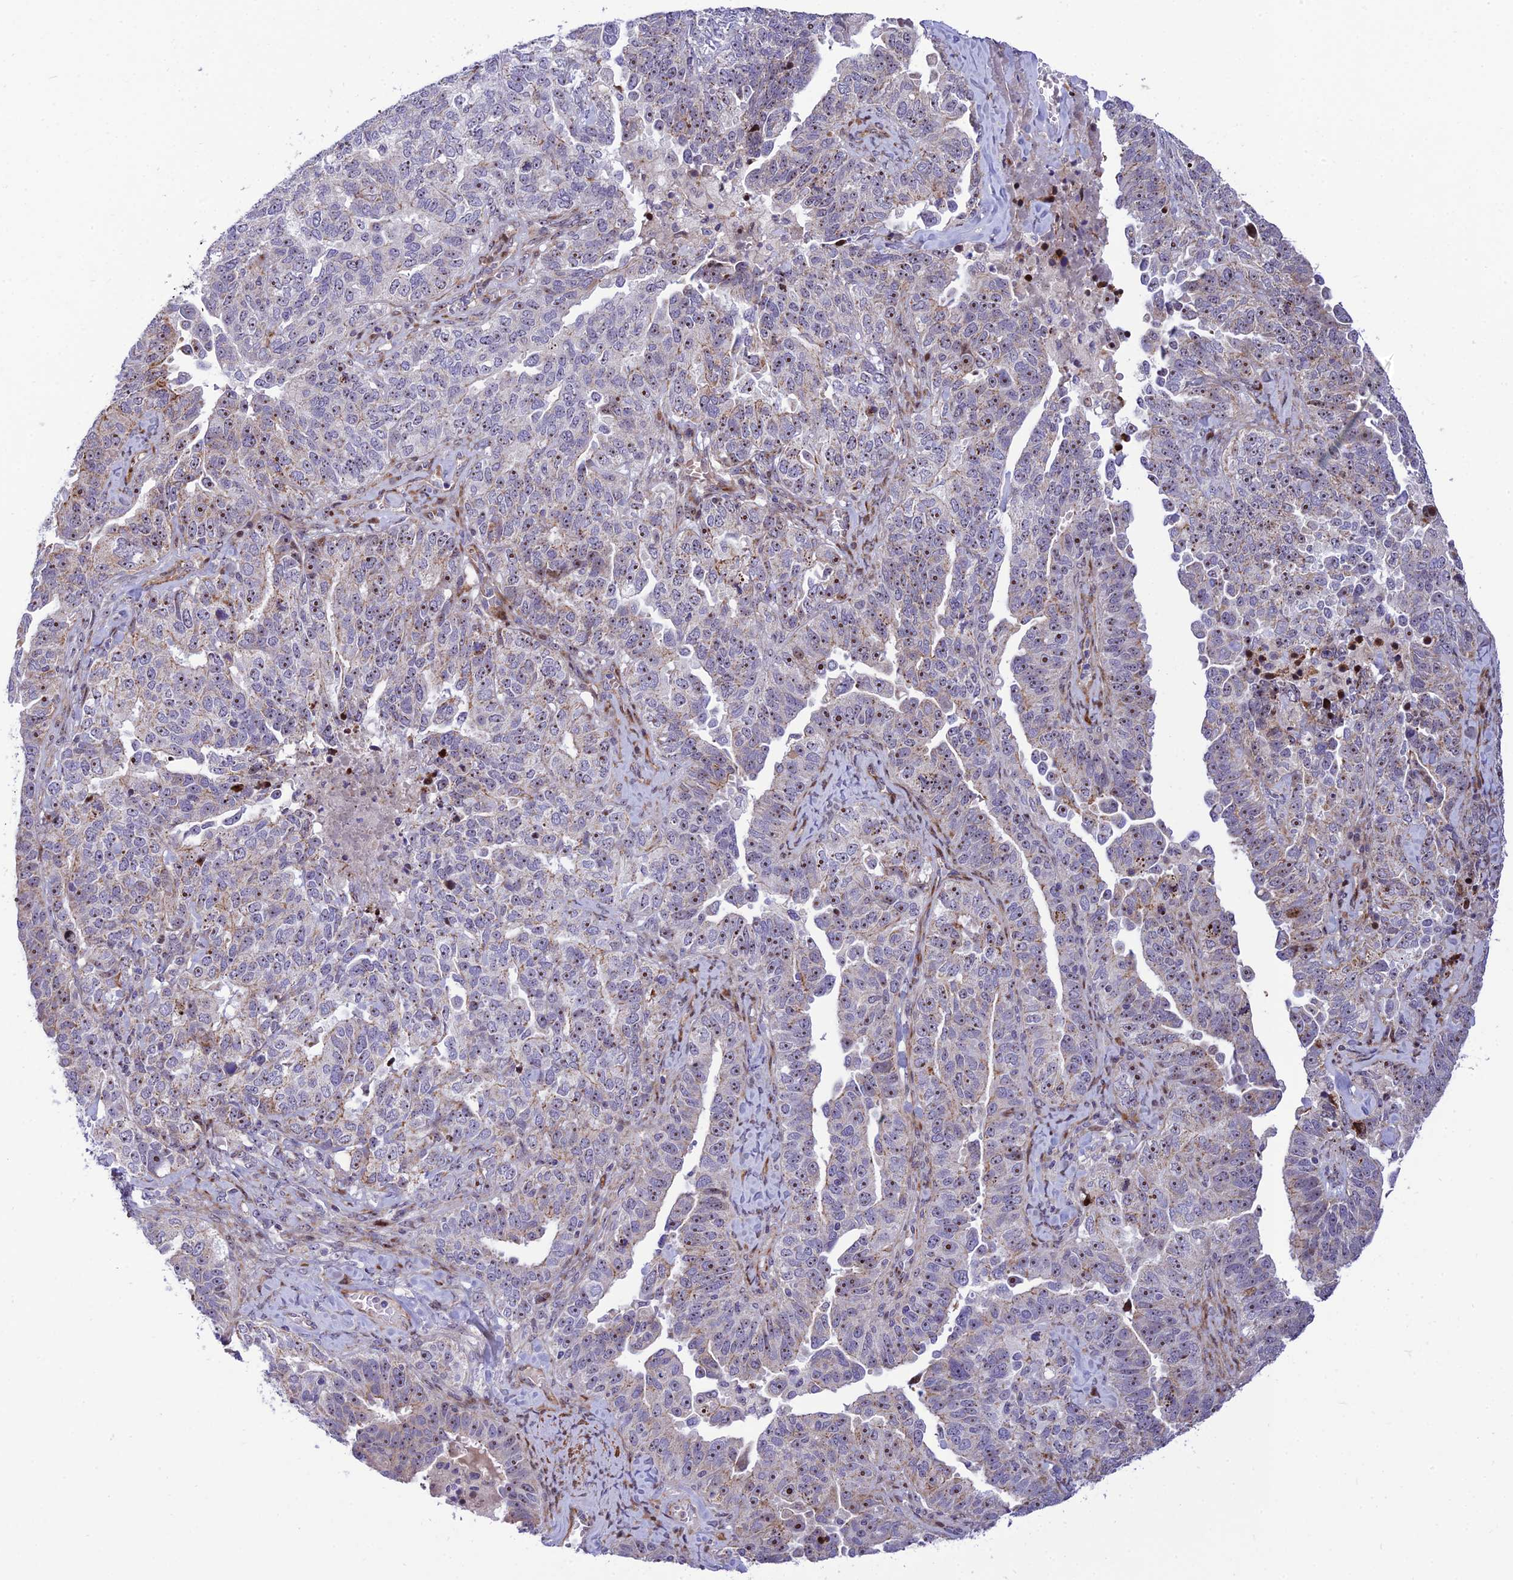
{"staining": {"intensity": "moderate", "quantity": "25%-75%", "location": "nuclear"}, "tissue": "ovarian cancer", "cell_type": "Tumor cells", "image_type": "cancer", "snomed": [{"axis": "morphology", "description": "Carcinoma, endometroid"}, {"axis": "topography", "description": "Ovary"}], "caption": "High-power microscopy captured an immunohistochemistry (IHC) micrograph of ovarian cancer (endometroid carcinoma), revealing moderate nuclear positivity in approximately 25%-75% of tumor cells.", "gene": "KBTBD7", "patient": {"sex": "female", "age": 62}}